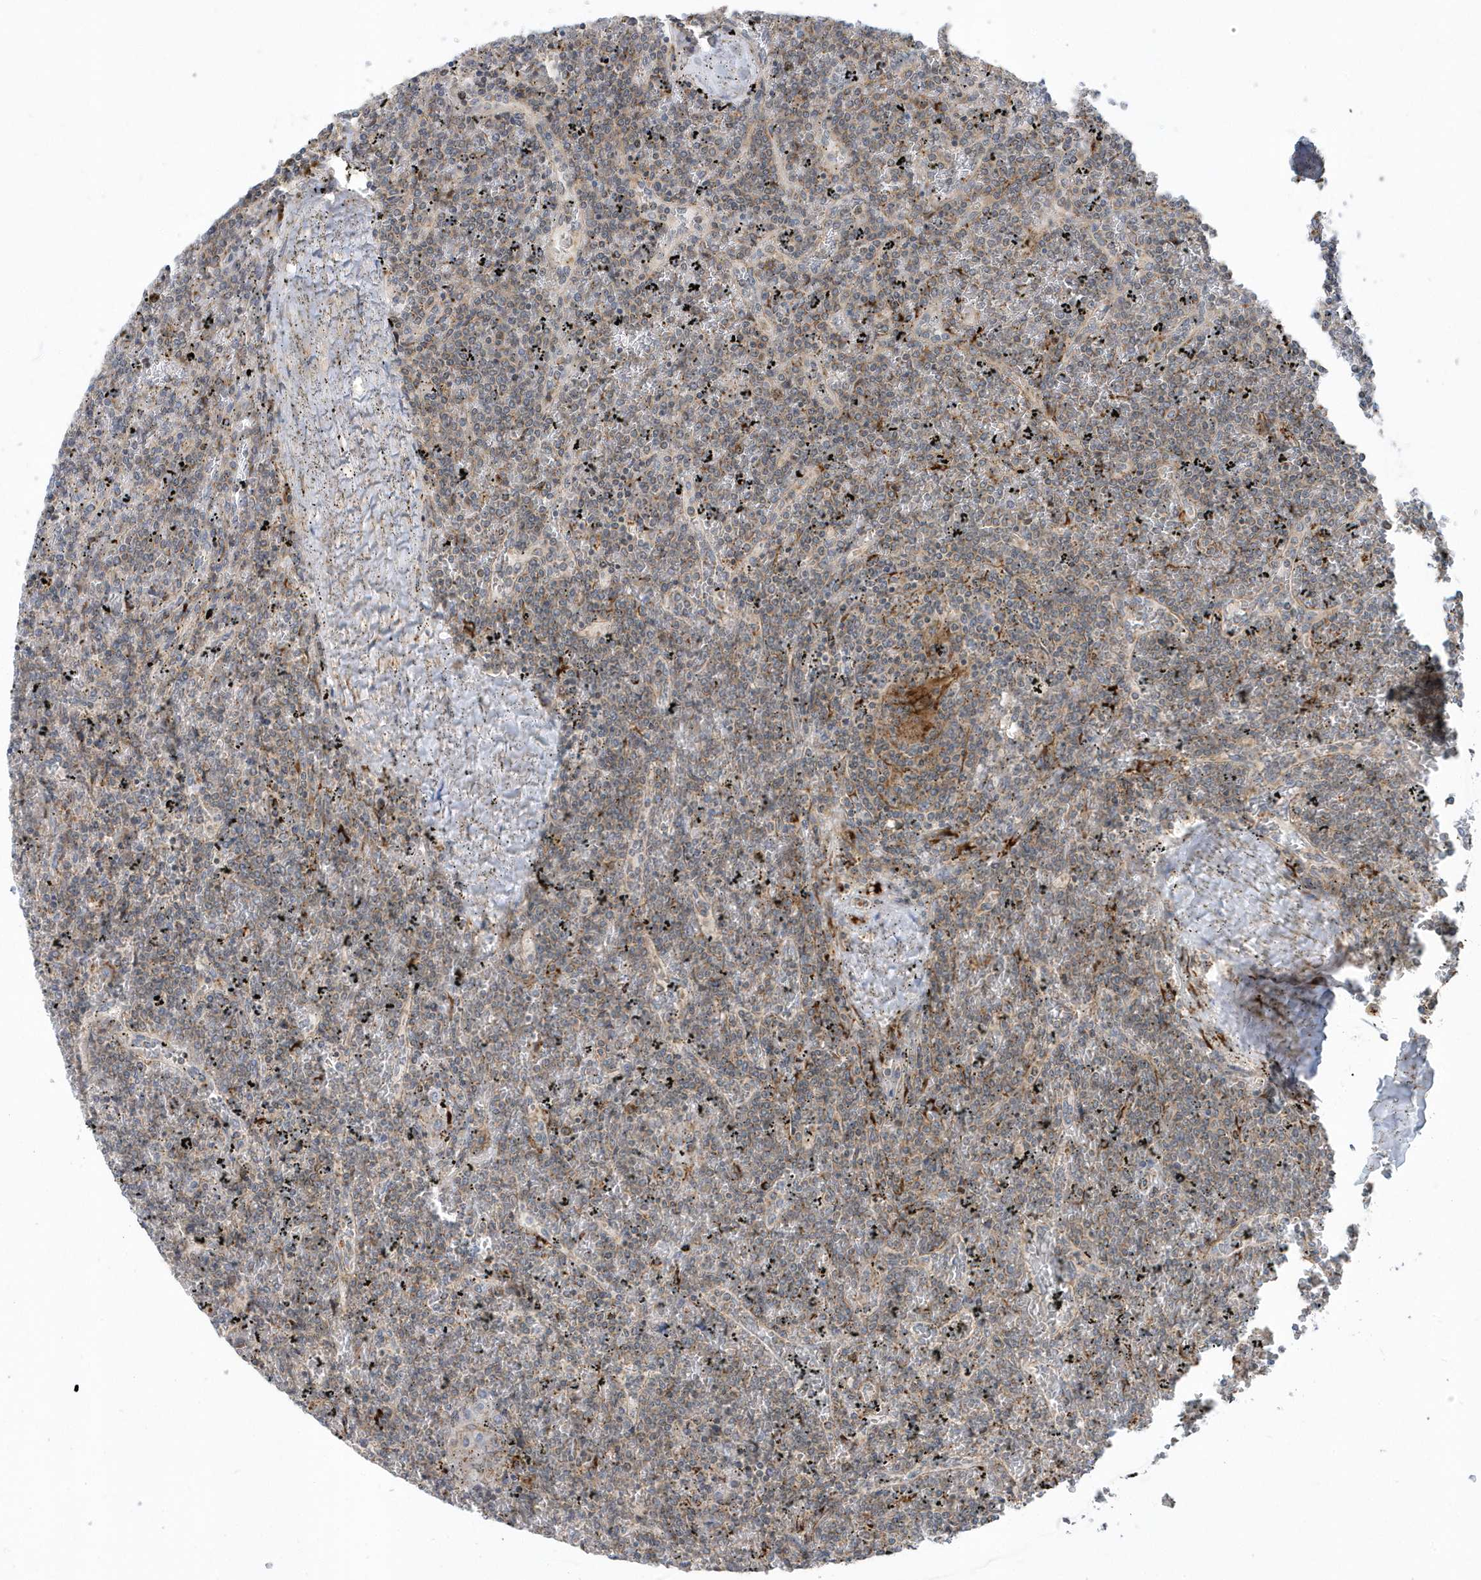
{"staining": {"intensity": "weak", "quantity": ">75%", "location": "cytoplasmic/membranous"}, "tissue": "lymphoma", "cell_type": "Tumor cells", "image_type": "cancer", "snomed": [{"axis": "morphology", "description": "Malignant lymphoma, non-Hodgkin's type, Low grade"}, {"axis": "topography", "description": "Spleen"}], "caption": "Lymphoma tissue displays weak cytoplasmic/membranous positivity in approximately >75% of tumor cells", "gene": "HRH4", "patient": {"sex": "female", "age": 19}}